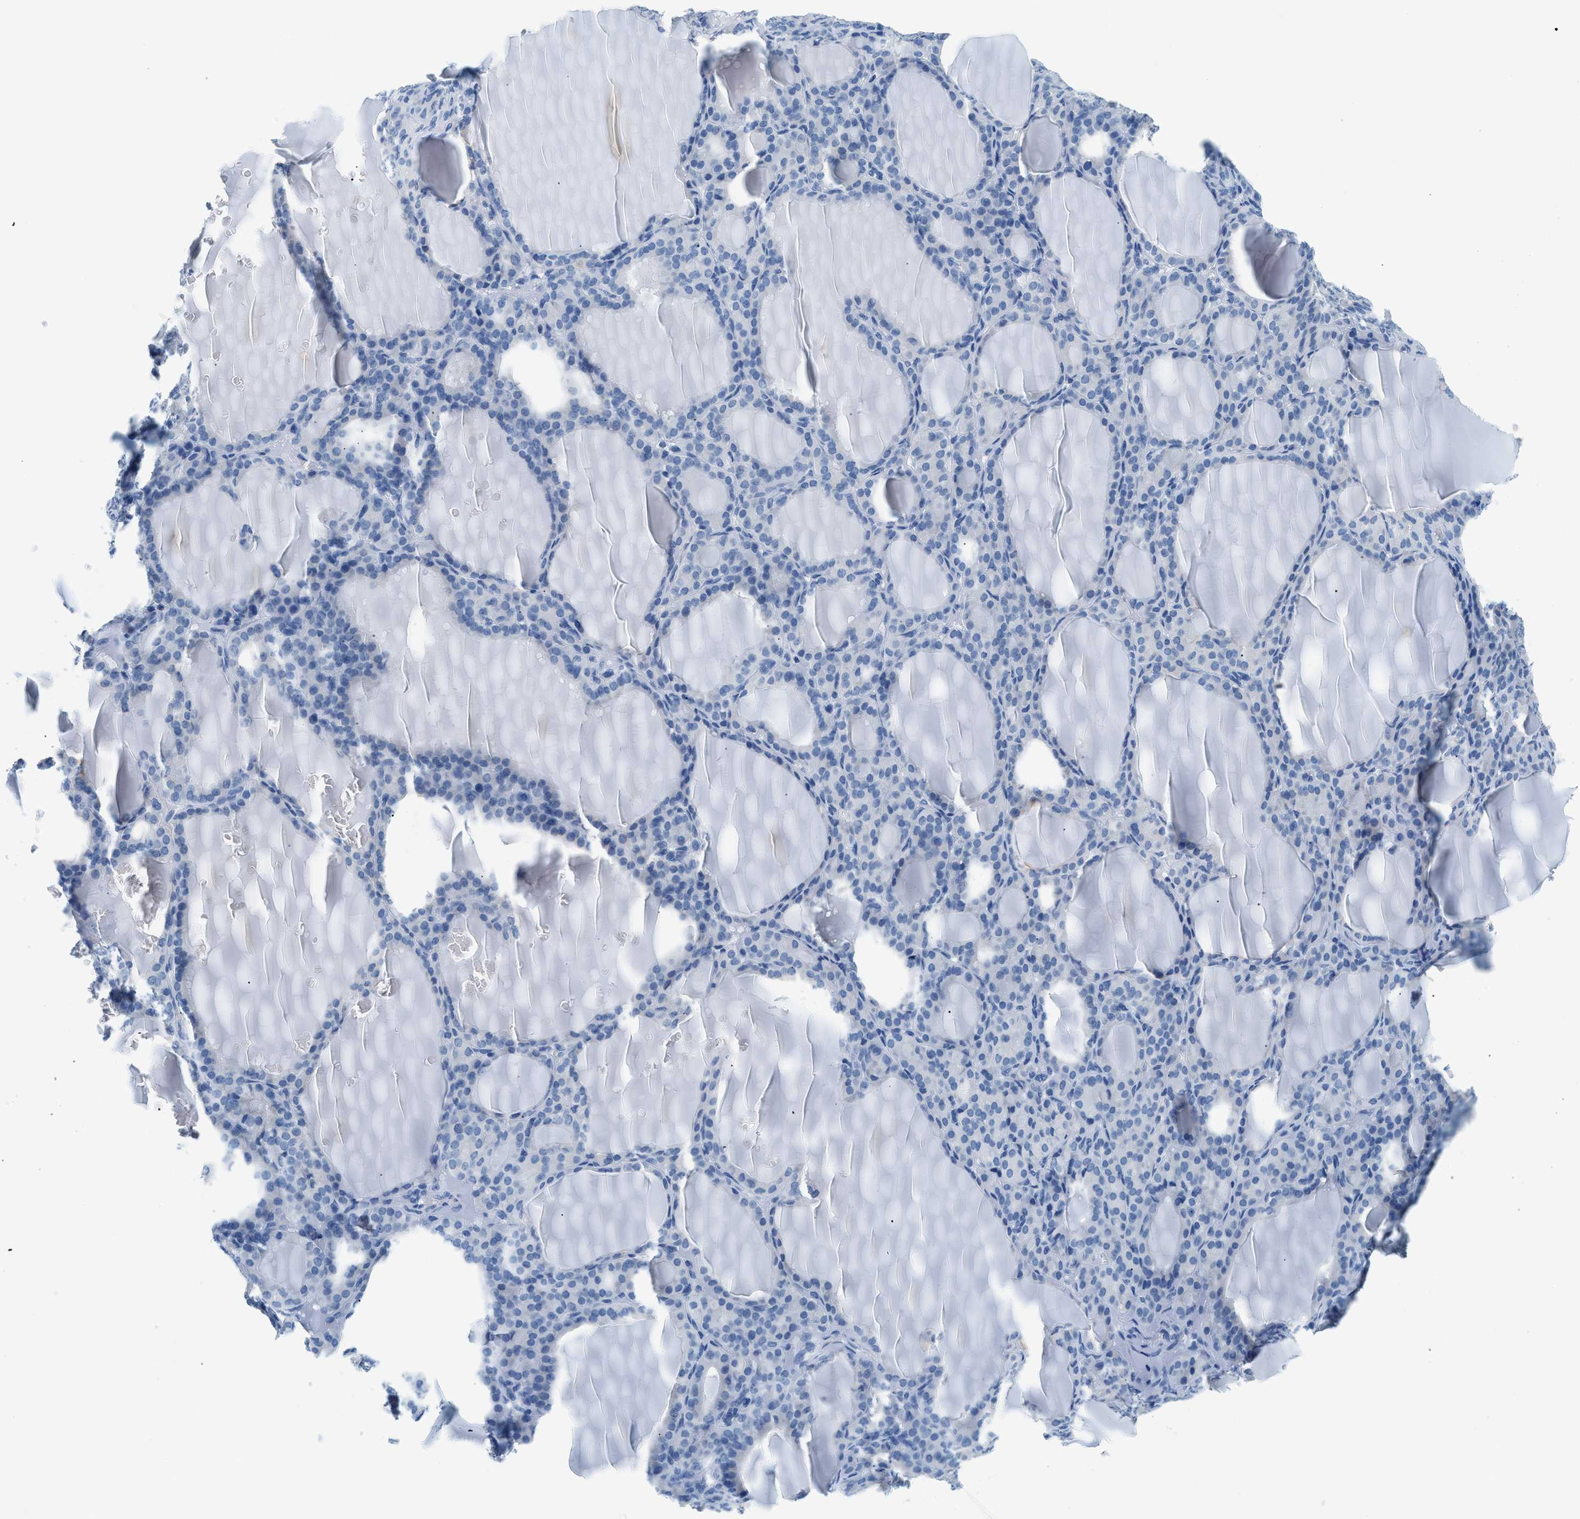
{"staining": {"intensity": "negative", "quantity": "none", "location": "none"}, "tissue": "thyroid gland", "cell_type": "Glandular cells", "image_type": "normal", "snomed": [{"axis": "morphology", "description": "Normal tissue, NOS"}, {"axis": "topography", "description": "Thyroid gland"}], "caption": "The IHC image has no significant expression in glandular cells of thyroid gland. (DAB IHC with hematoxylin counter stain).", "gene": "STXBP2", "patient": {"sex": "female", "age": 28}}